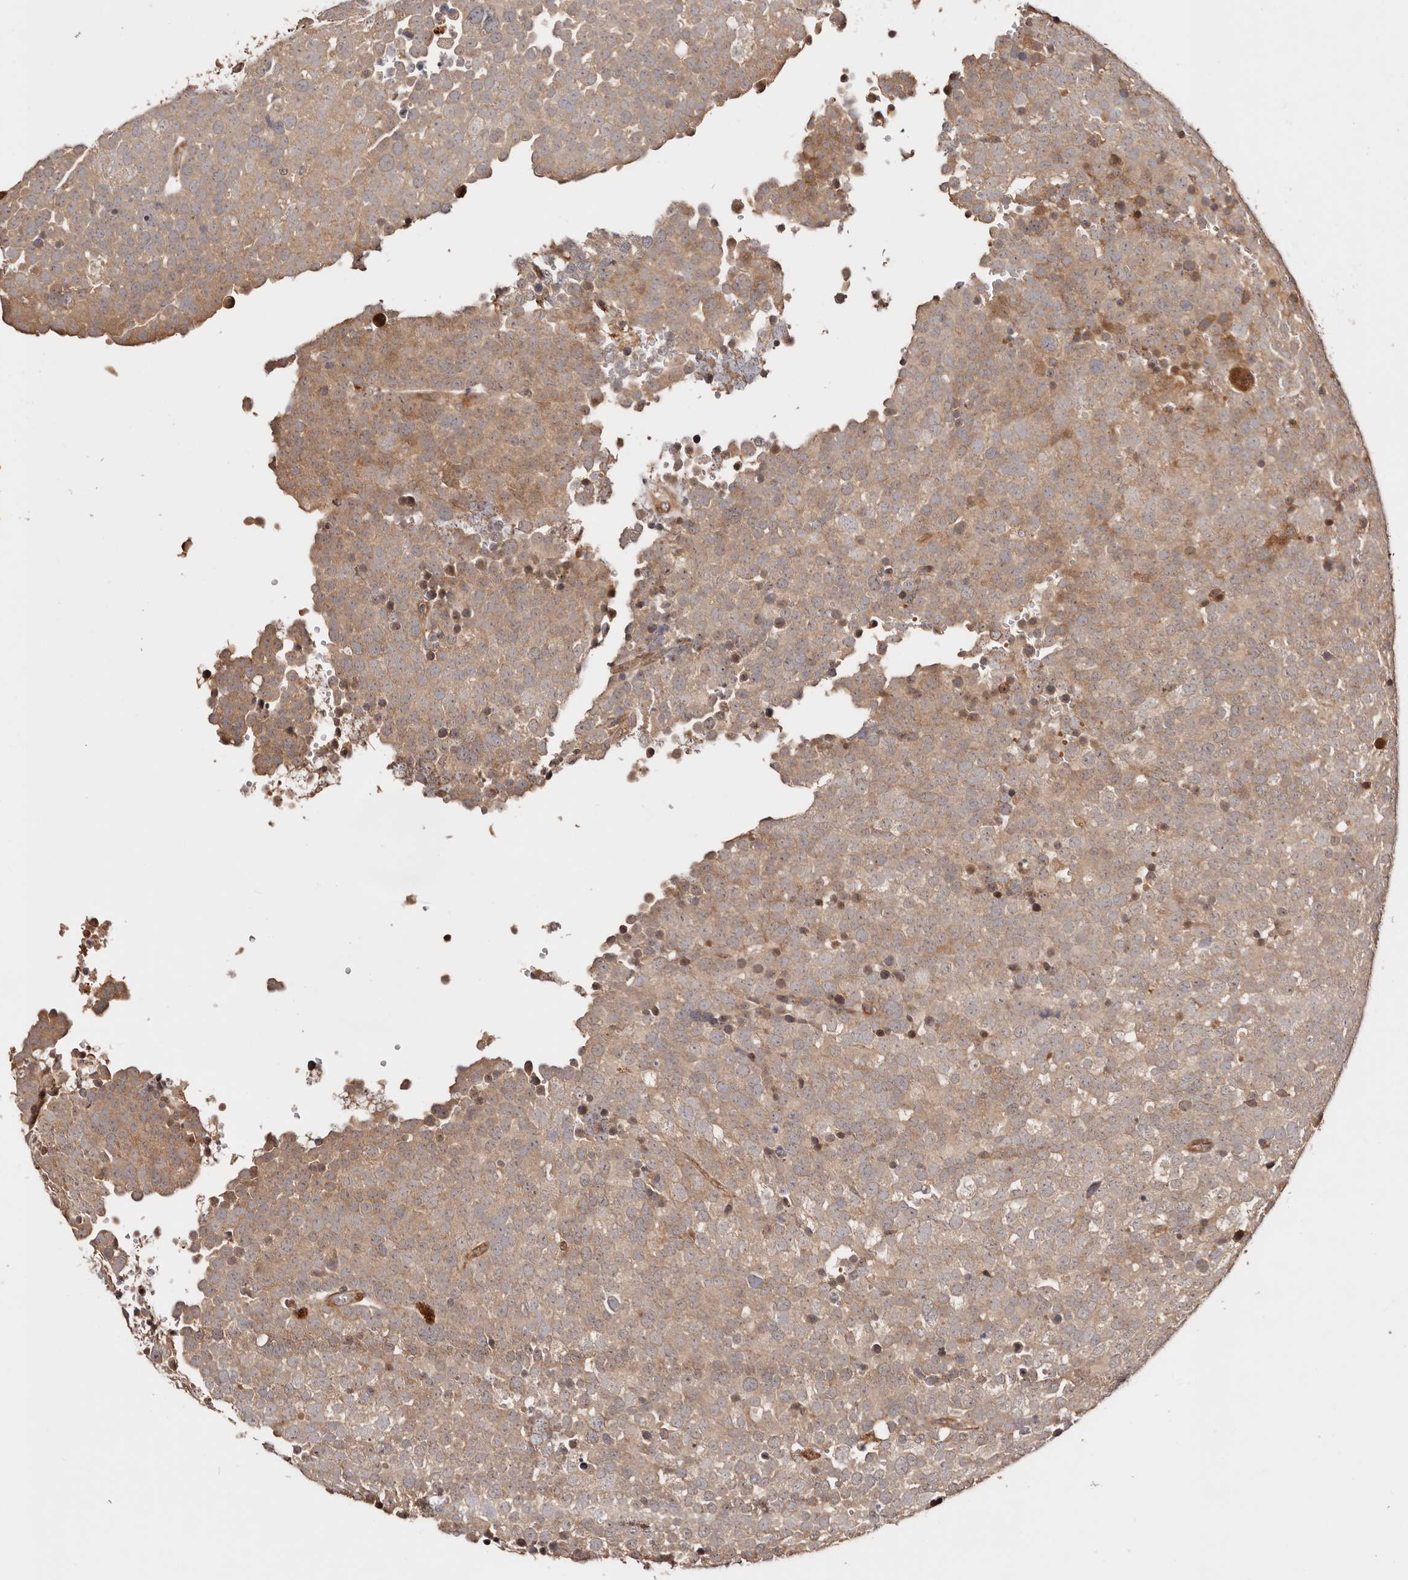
{"staining": {"intensity": "moderate", "quantity": ">75%", "location": "cytoplasmic/membranous"}, "tissue": "testis cancer", "cell_type": "Tumor cells", "image_type": "cancer", "snomed": [{"axis": "morphology", "description": "Seminoma, NOS"}, {"axis": "topography", "description": "Testis"}], "caption": "Immunohistochemistry of testis cancer reveals medium levels of moderate cytoplasmic/membranous staining in about >75% of tumor cells. Immunohistochemistry (ihc) stains the protein in brown and the nuclei are stained blue.", "gene": "PTPN22", "patient": {"sex": "male", "age": 71}}